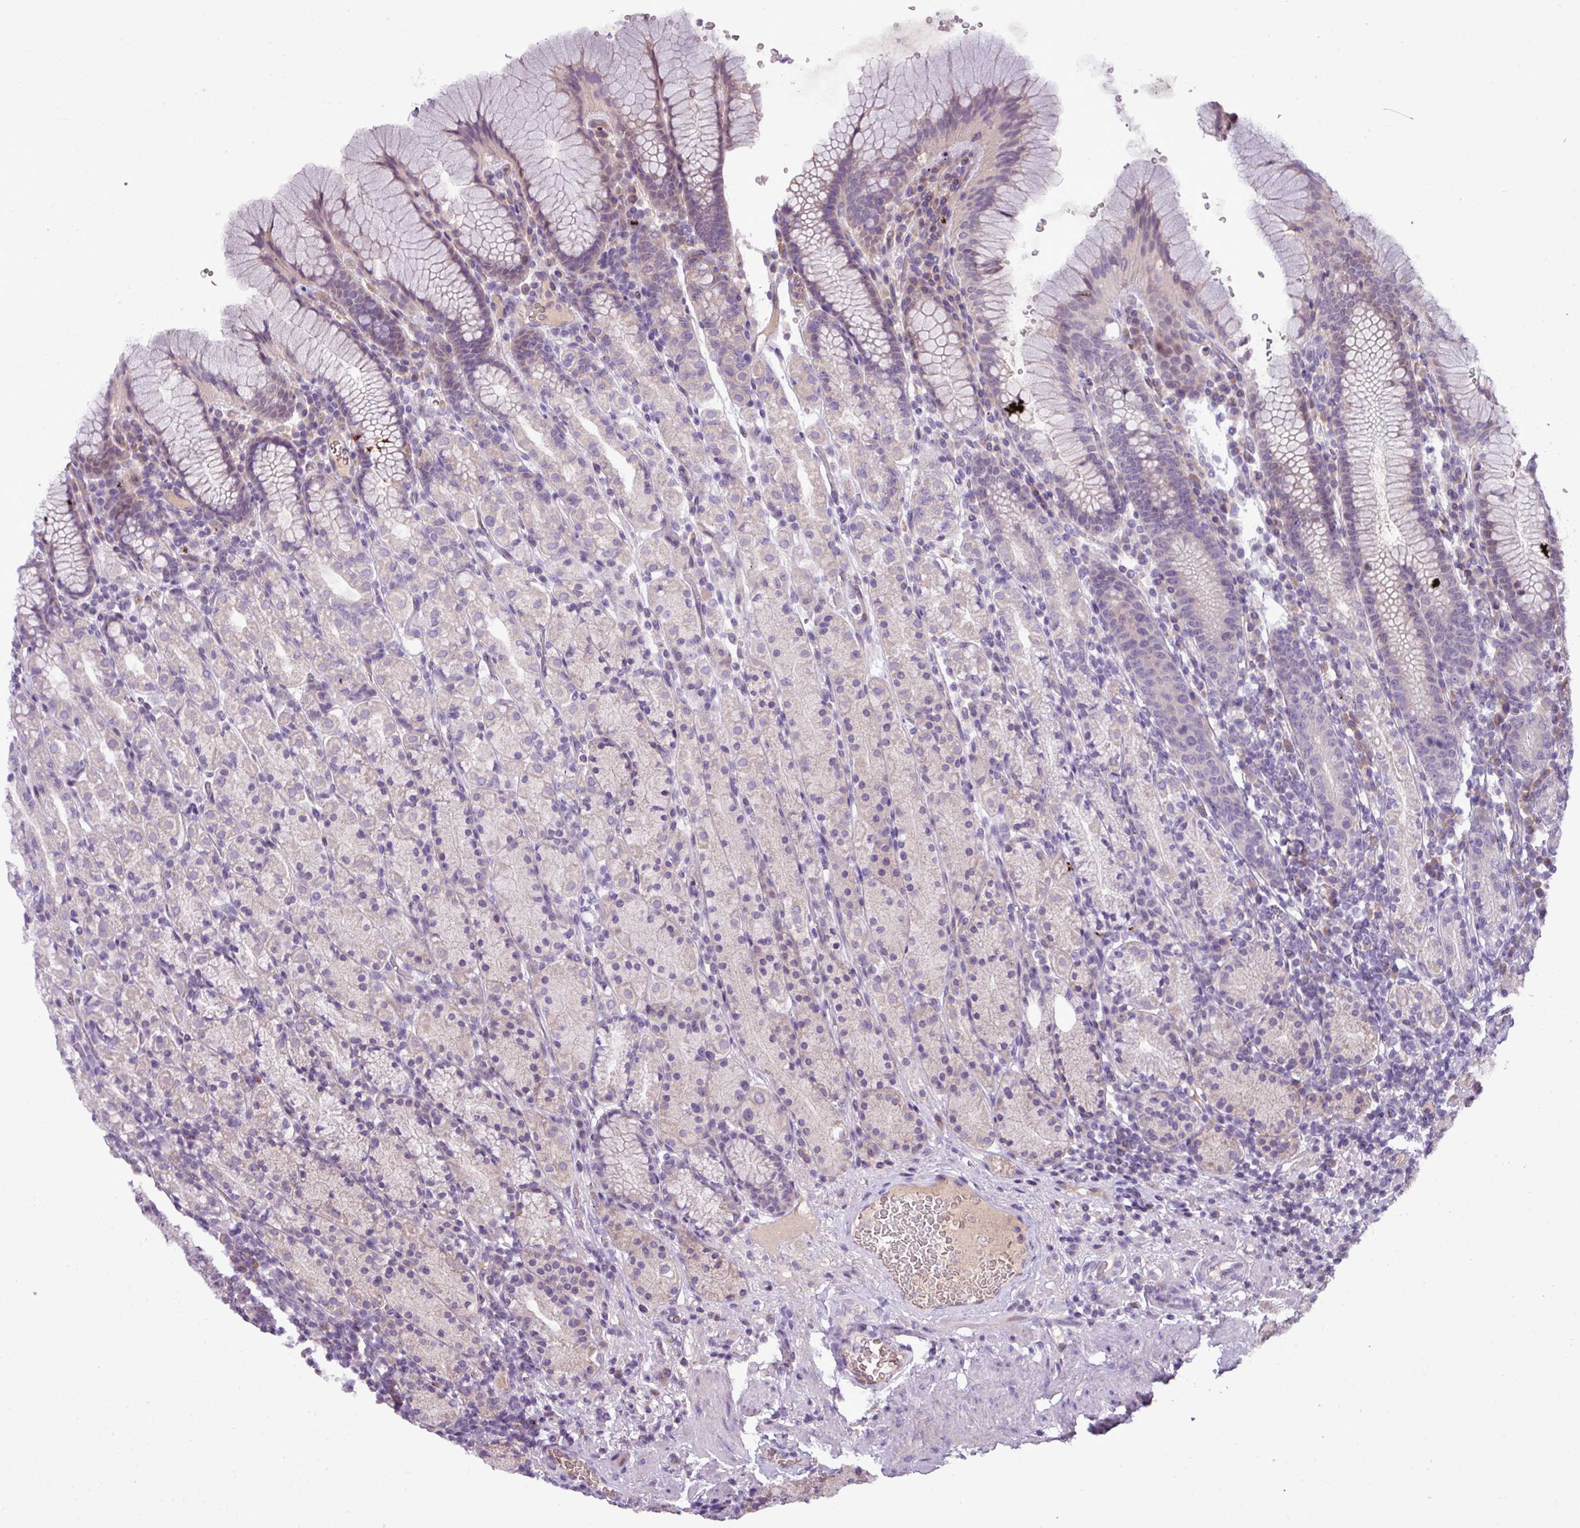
{"staining": {"intensity": "weak", "quantity": "<25%", "location": "cytoplasmic/membranous"}, "tissue": "stomach", "cell_type": "Glandular cells", "image_type": "normal", "snomed": [{"axis": "morphology", "description": "Normal tissue, NOS"}, {"axis": "topography", "description": "Stomach, upper"}, {"axis": "topography", "description": "Stomach"}], "caption": "IHC micrograph of unremarkable human stomach stained for a protein (brown), which demonstrates no staining in glandular cells. (Stains: DAB IHC with hematoxylin counter stain, Microscopy: brightfield microscopy at high magnification).", "gene": "IL17A", "patient": {"sex": "male", "age": 62}}